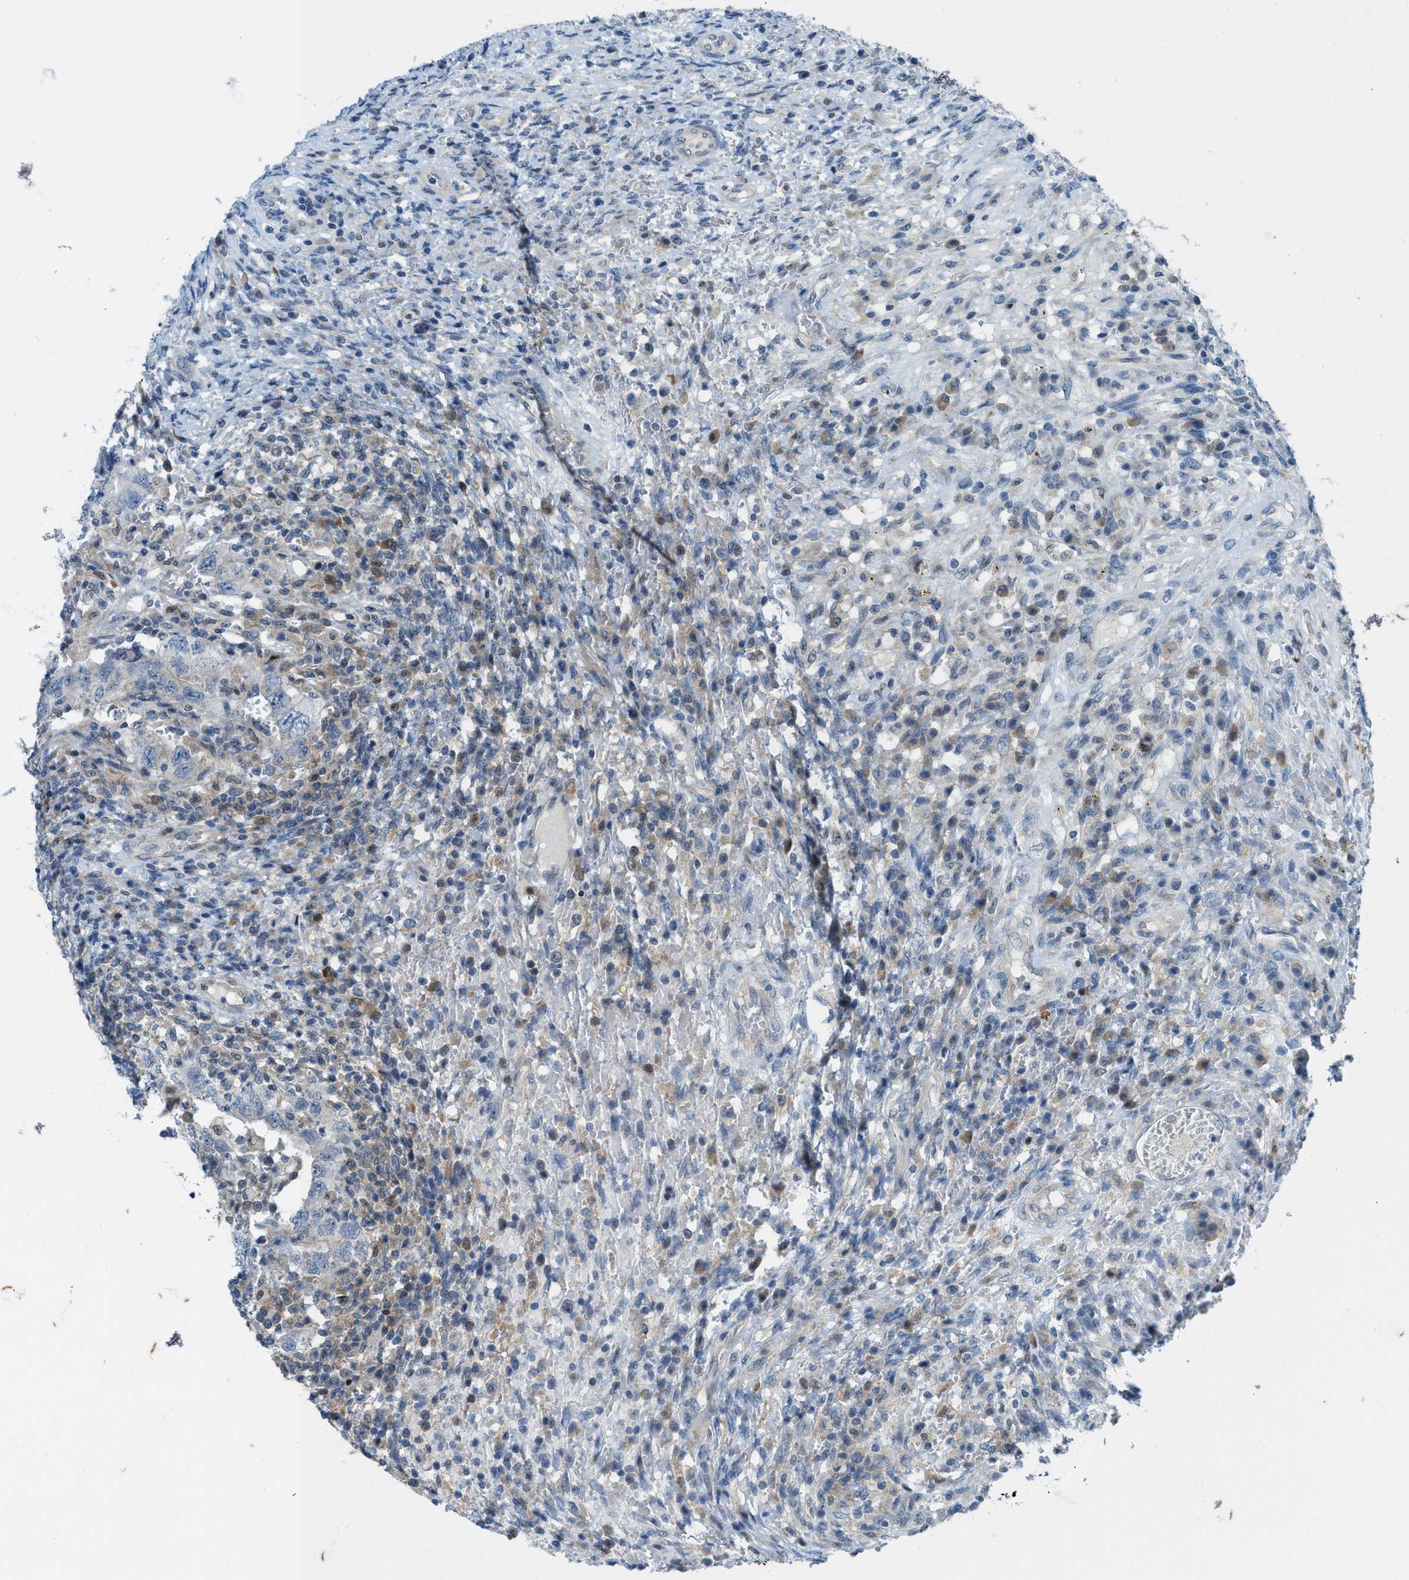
{"staining": {"intensity": "negative", "quantity": "none", "location": "none"}, "tissue": "testis cancer", "cell_type": "Tumor cells", "image_type": "cancer", "snomed": [{"axis": "morphology", "description": "Carcinoma, Embryonal, NOS"}, {"axis": "topography", "description": "Testis"}], "caption": "This is an immunohistochemistry image of human testis cancer. There is no positivity in tumor cells.", "gene": "LRRC72", "patient": {"sex": "male", "age": 26}}